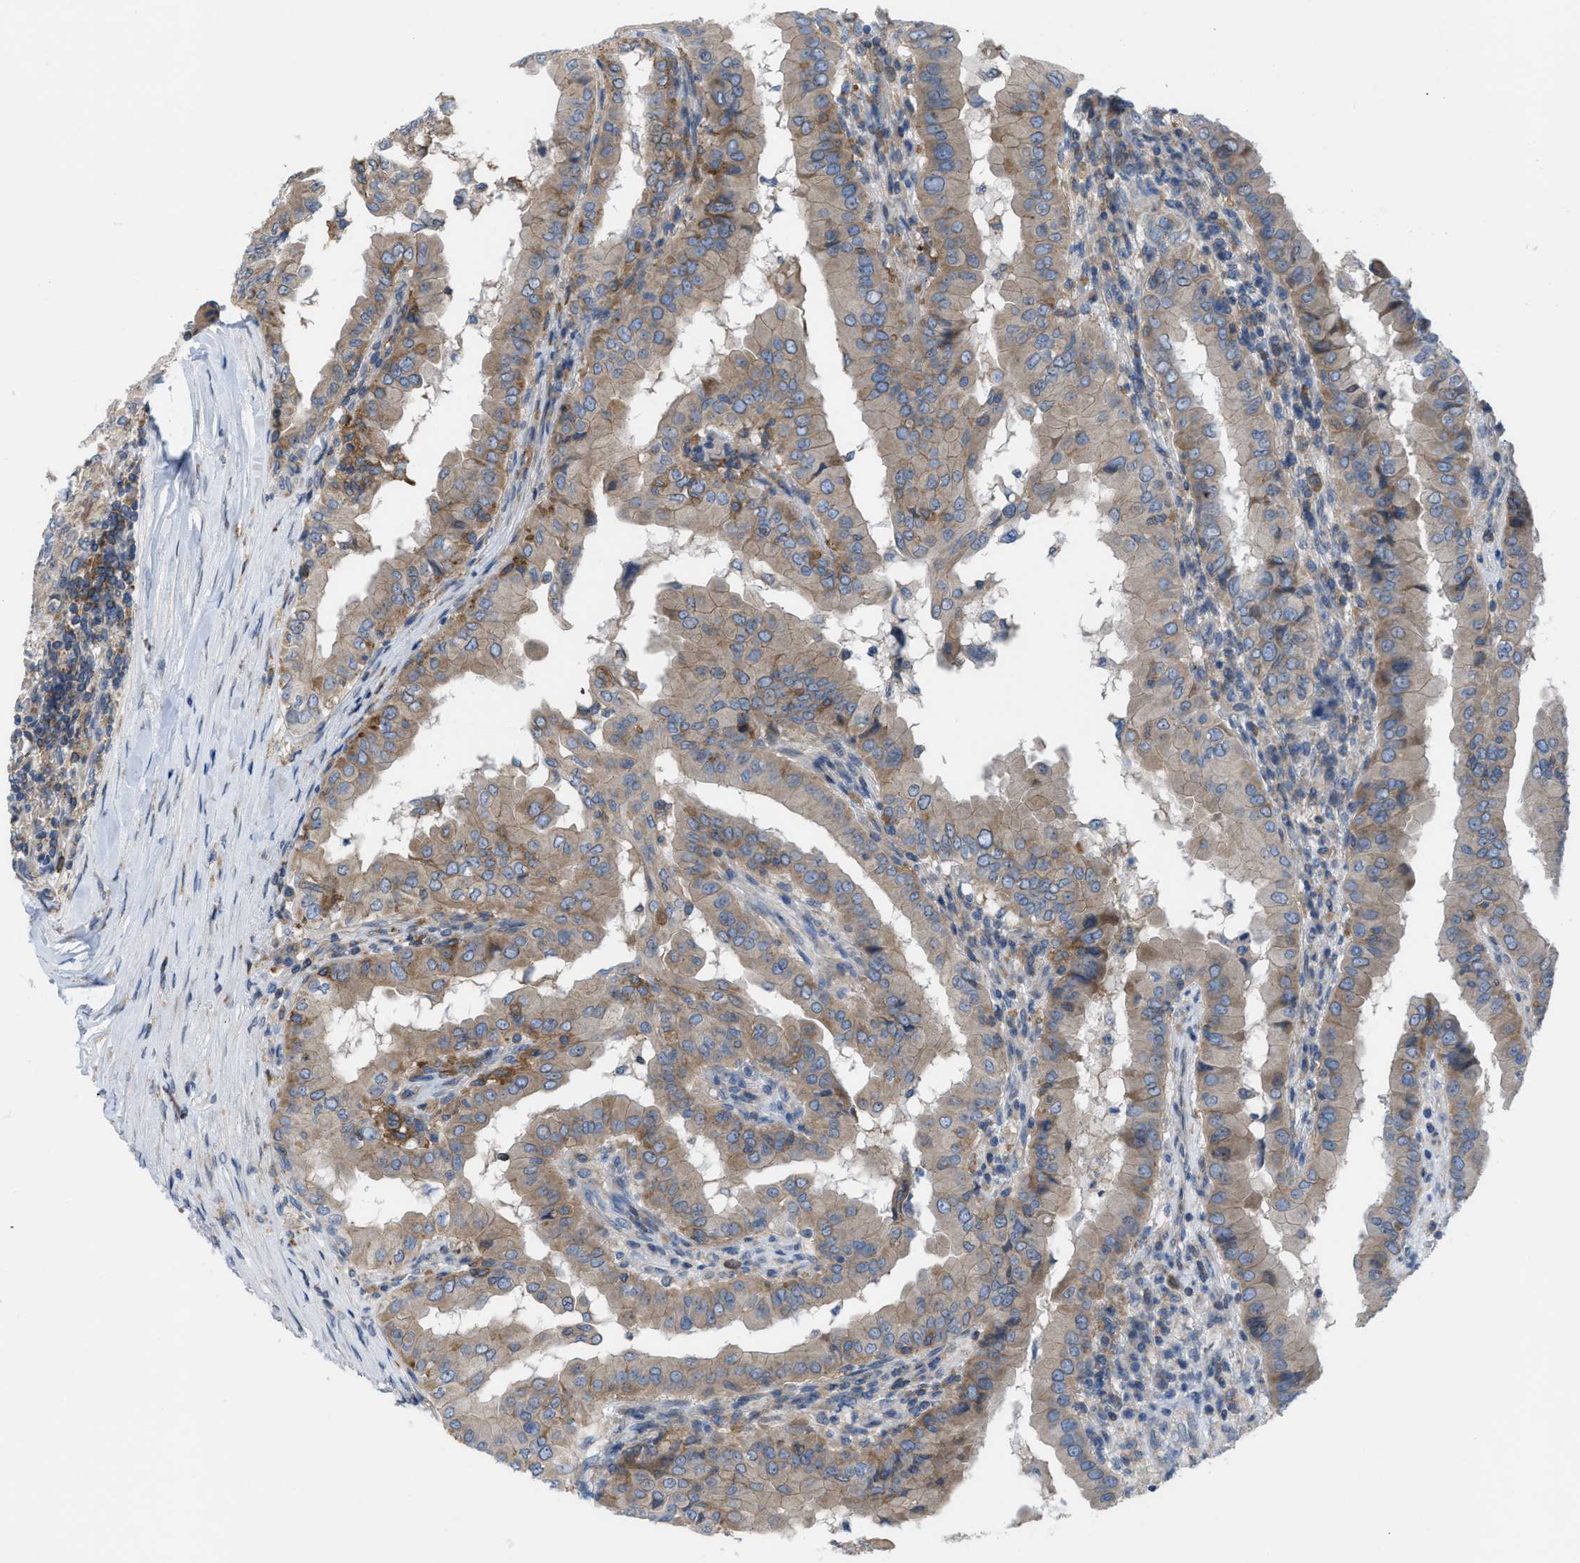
{"staining": {"intensity": "weak", "quantity": ">75%", "location": "cytoplasmic/membranous"}, "tissue": "thyroid cancer", "cell_type": "Tumor cells", "image_type": "cancer", "snomed": [{"axis": "morphology", "description": "Papillary adenocarcinoma, NOS"}, {"axis": "topography", "description": "Thyroid gland"}], "caption": "This micrograph shows immunohistochemistry (IHC) staining of papillary adenocarcinoma (thyroid), with low weak cytoplasmic/membranous positivity in about >75% of tumor cells.", "gene": "MYO18A", "patient": {"sex": "male", "age": 33}}